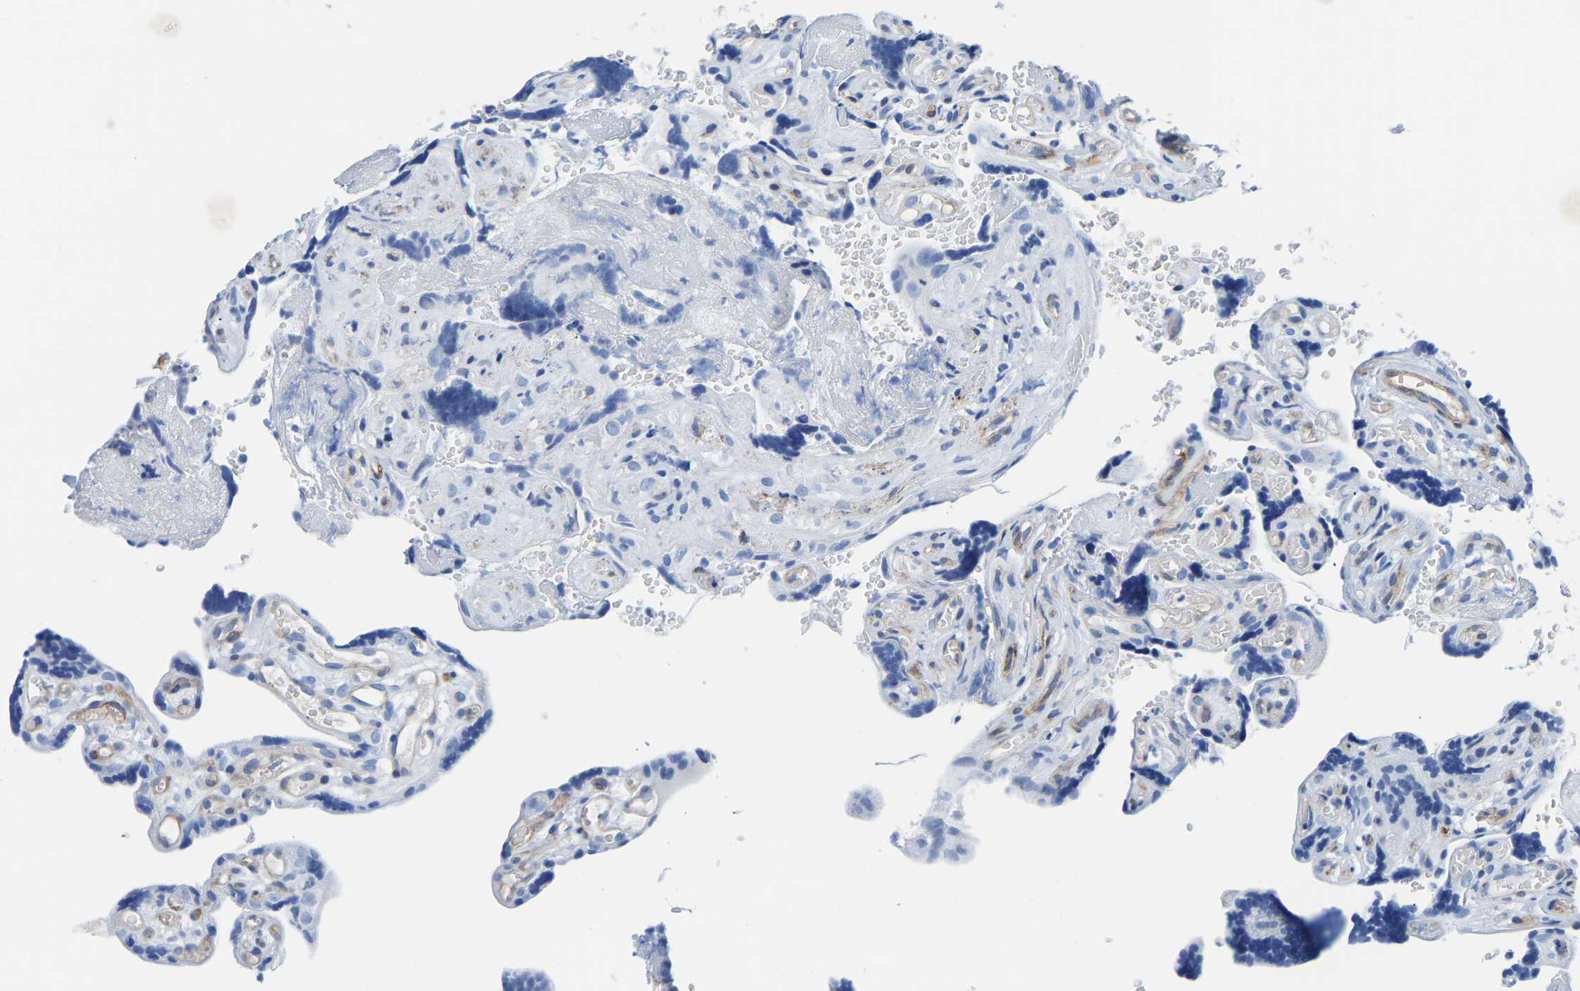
{"staining": {"intensity": "negative", "quantity": "none", "location": "none"}, "tissue": "placenta", "cell_type": "Trophoblastic cells", "image_type": "normal", "snomed": [{"axis": "morphology", "description": "Normal tissue, NOS"}, {"axis": "topography", "description": "Placenta"}], "caption": "Placenta was stained to show a protein in brown. There is no significant positivity in trophoblastic cells. (Immunohistochemistry, brightfield microscopy, high magnification).", "gene": "SLC45A3", "patient": {"sex": "female", "age": 30}}